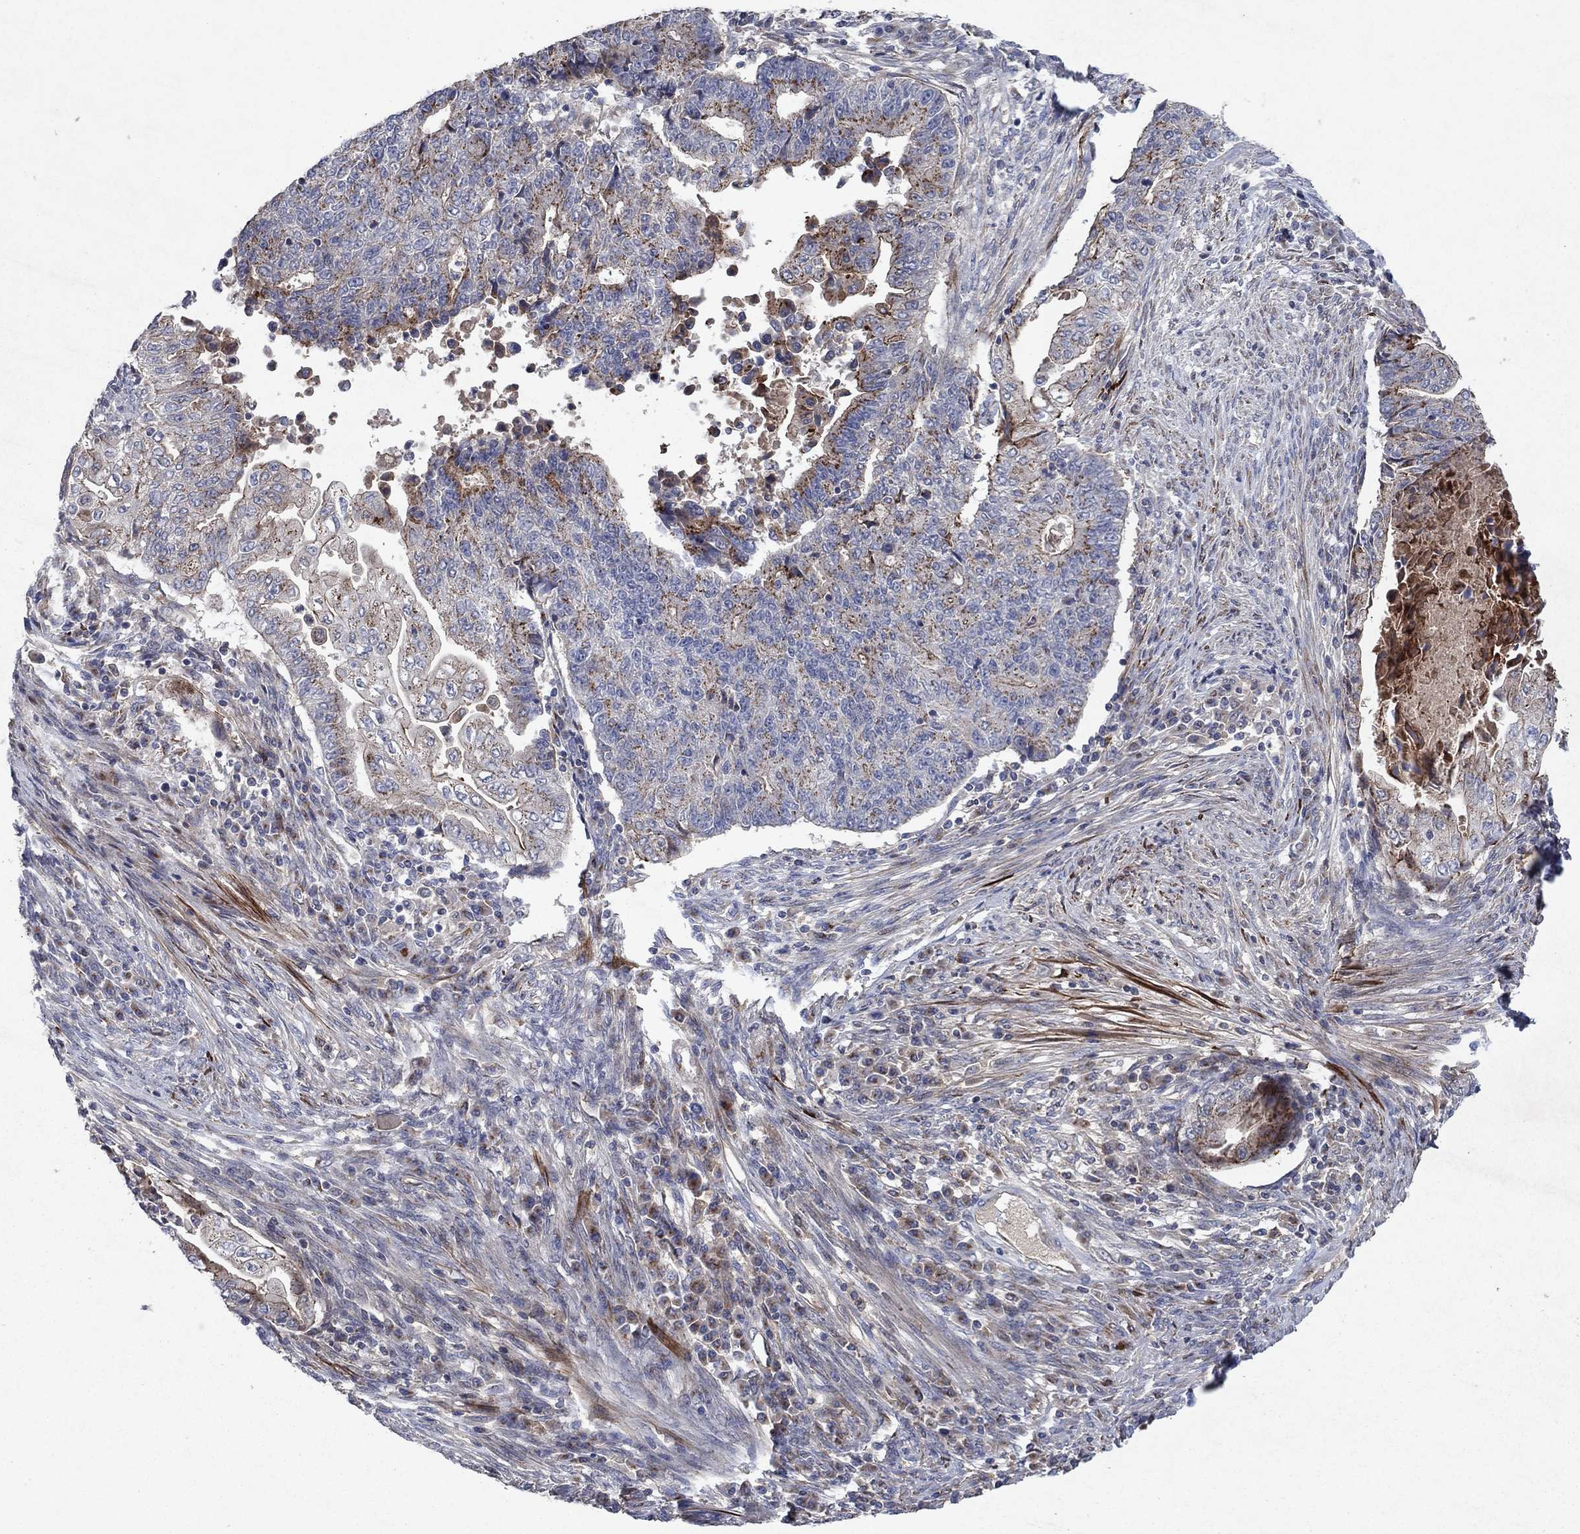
{"staining": {"intensity": "strong", "quantity": "25%-75%", "location": "cytoplasmic/membranous"}, "tissue": "endometrial cancer", "cell_type": "Tumor cells", "image_type": "cancer", "snomed": [{"axis": "morphology", "description": "Adenocarcinoma, NOS"}, {"axis": "topography", "description": "Uterus"}, {"axis": "topography", "description": "Endometrium"}], "caption": "Immunohistochemistry (DAB) staining of endometrial cancer exhibits strong cytoplasmic/membranous protein expression in about 25%-75% of tumor cells. Nuclei are stained in blue.", "gene": "FRG1", "patient": {"sex": "female", "age": 54}}